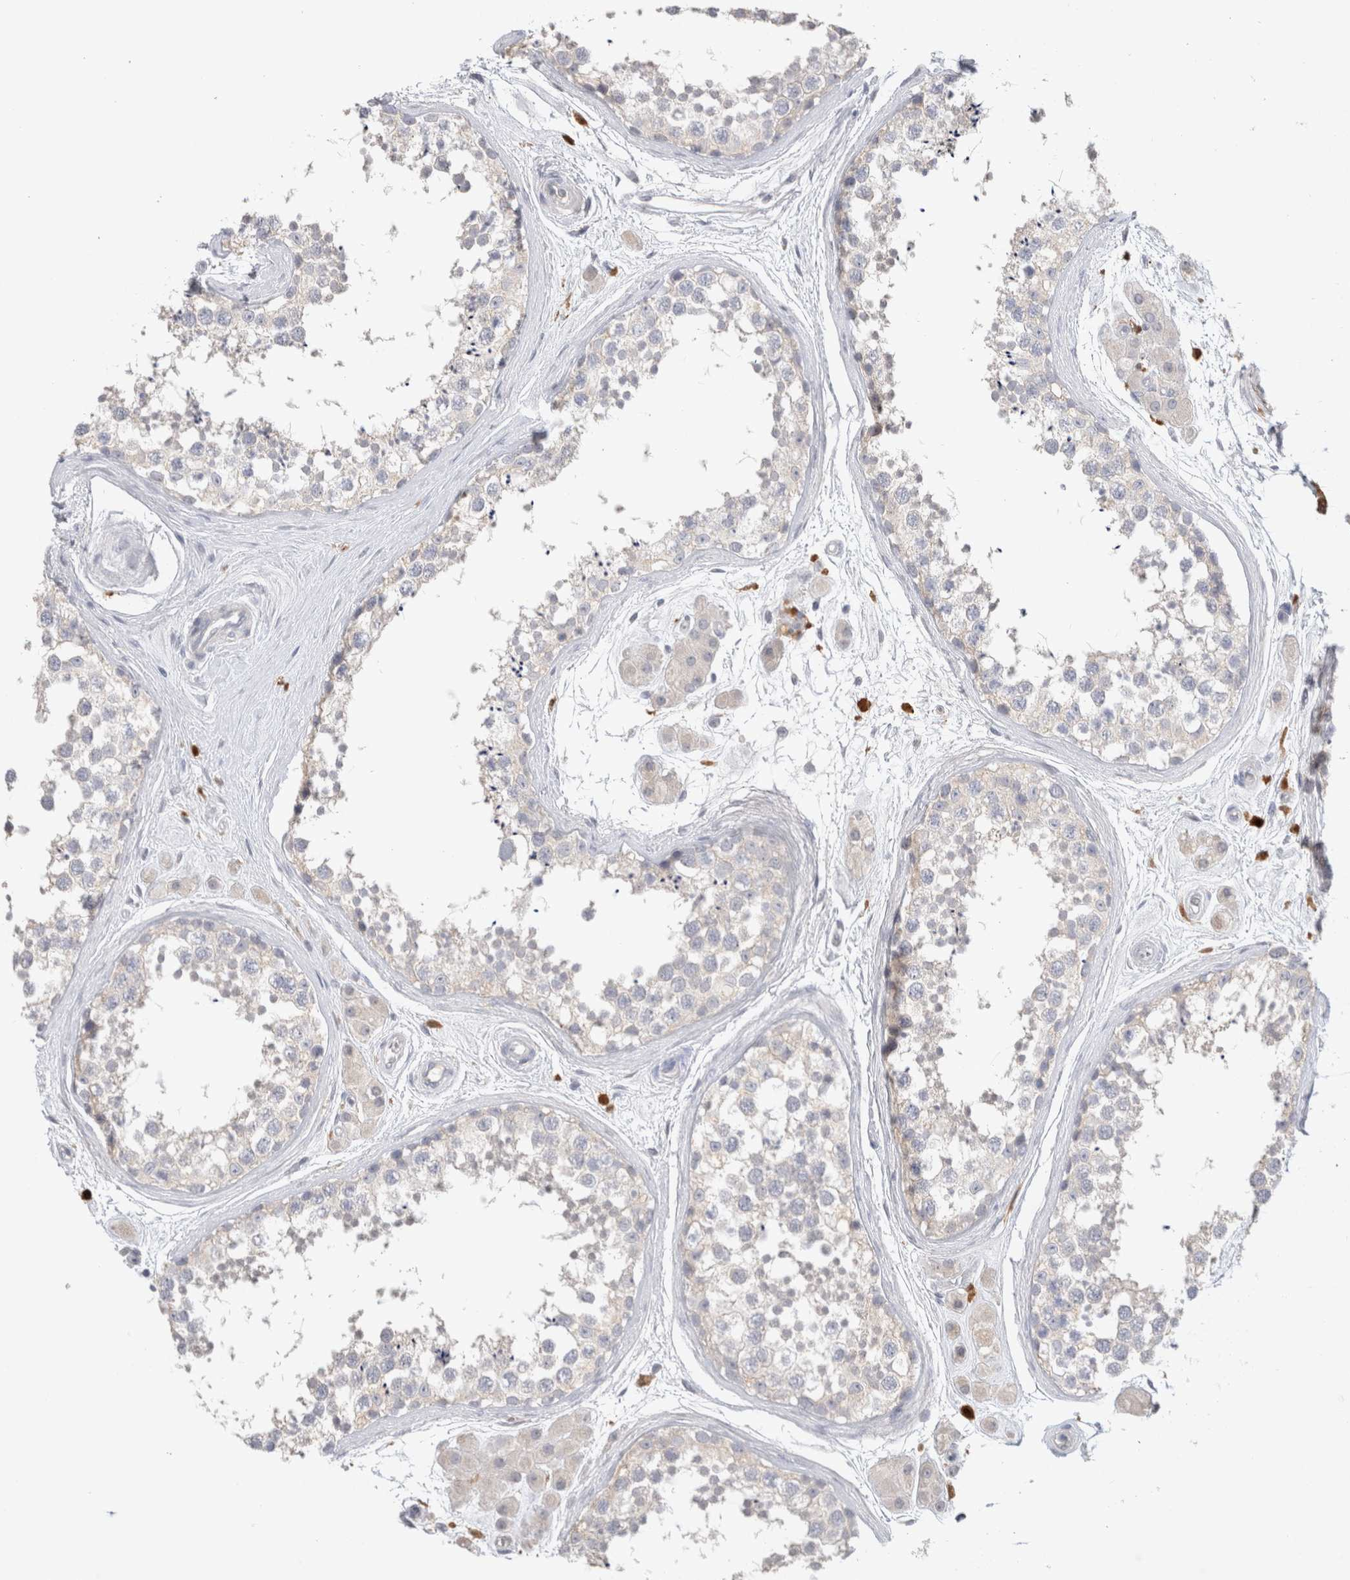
{"staining": {"intensity": "negative", "quantity": "none", "location": "none"}, "tissue": "testis", "cell_type": "Cells in seminiferous ducts", "image_type": "normal", "snomed": [{"axis": "morphology", "description": "Normal tissue, NOS"}, {"axis": "topography", "description": "Testis"}], "caption": "Protein analysis of unremarkable testis exhibits no significant positivity in cells in seminiferous ducts.", "gene": "HPGDS", "patient": {"sex": "male", "age": 56}}